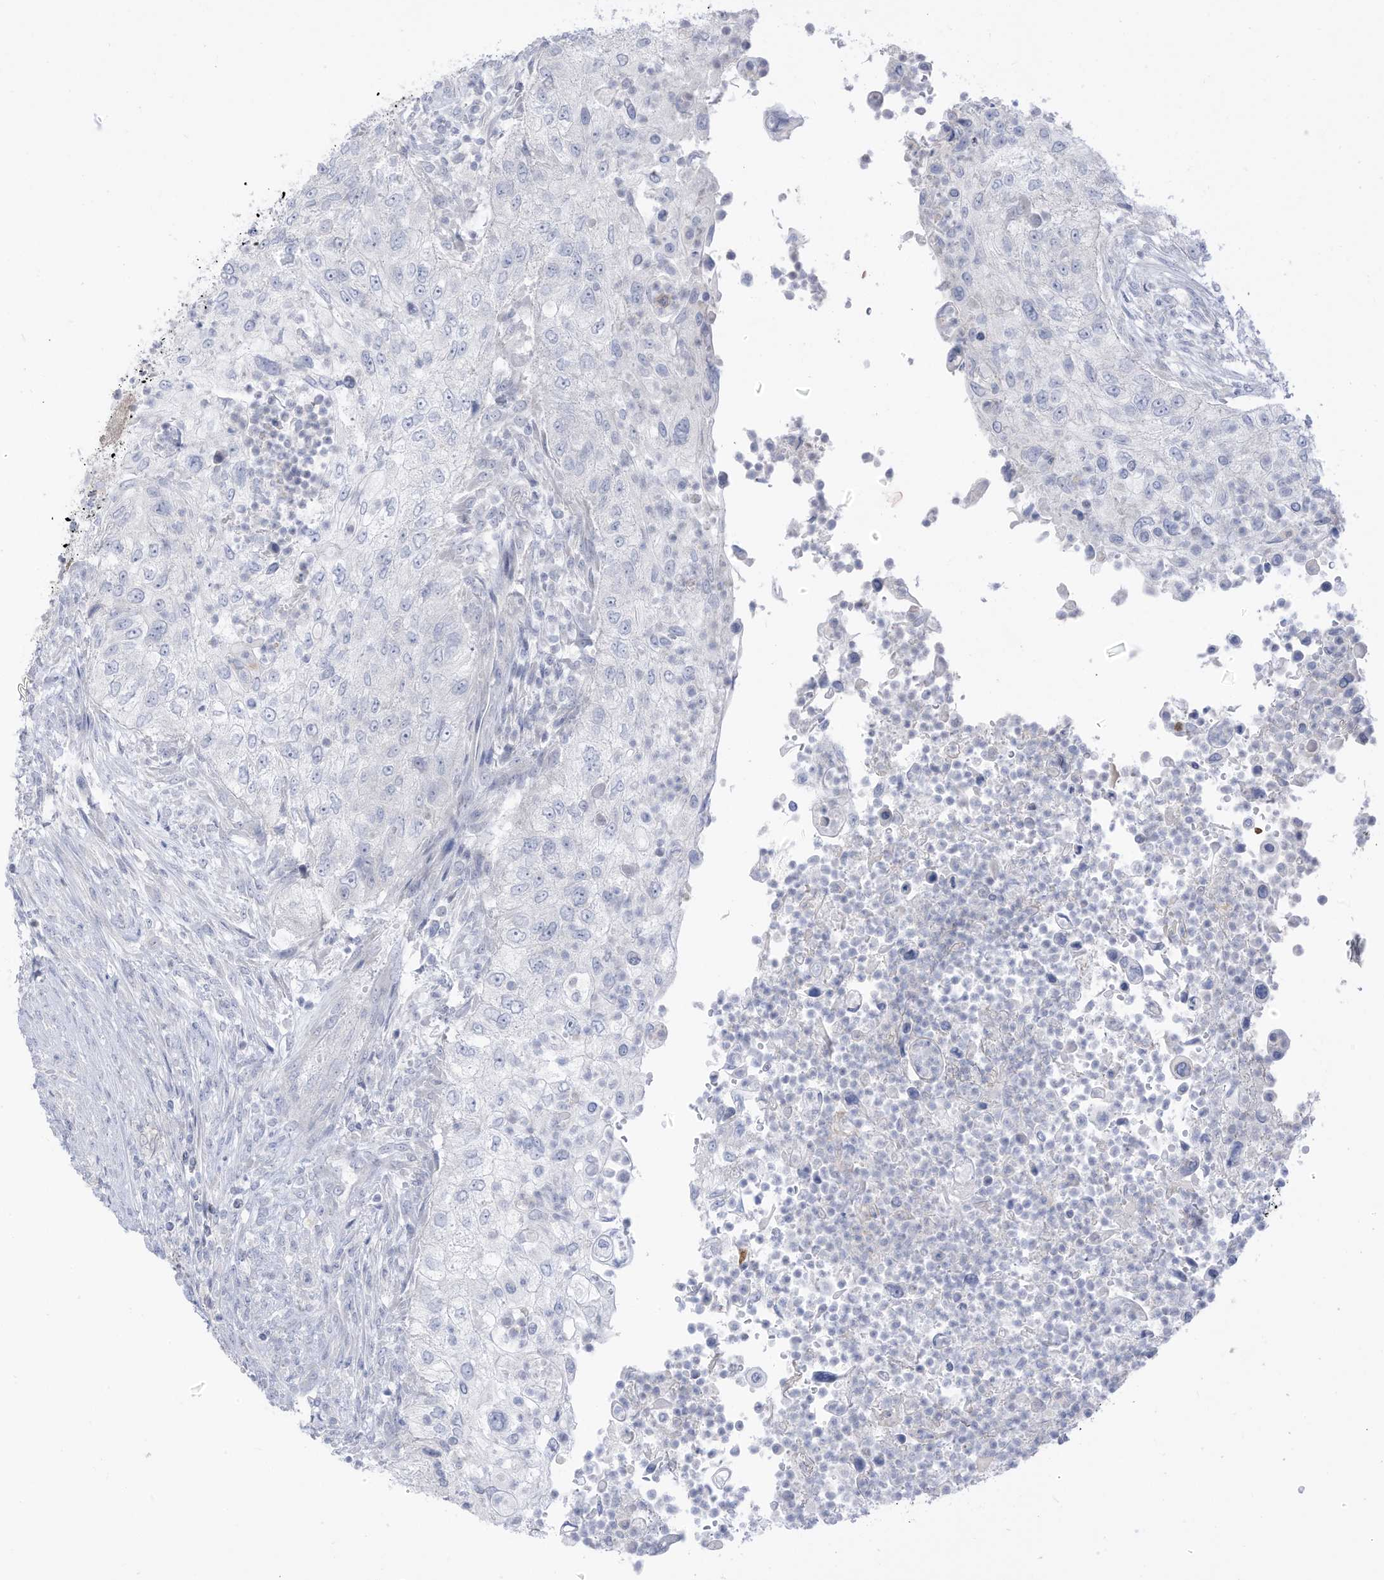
{"staining": {"intensity": "negative", "quantity": "none", "location": "none"}, "tissue": "urothelial cancer", "cell_type": "Tumor cells", "image_type": "cancer", "snomed": [{"axis": "morphology", "description": "Urothelial carcinoma, High grade"}, {"axis": "topography", "description": "Urinary bladder"}], "caption": "This is an immunohistochemistry micrograph of urothelial cancer. There is no staining in tumor cells.", "gene": "OGT", "patient": {"sex": "female", "age": 60}}